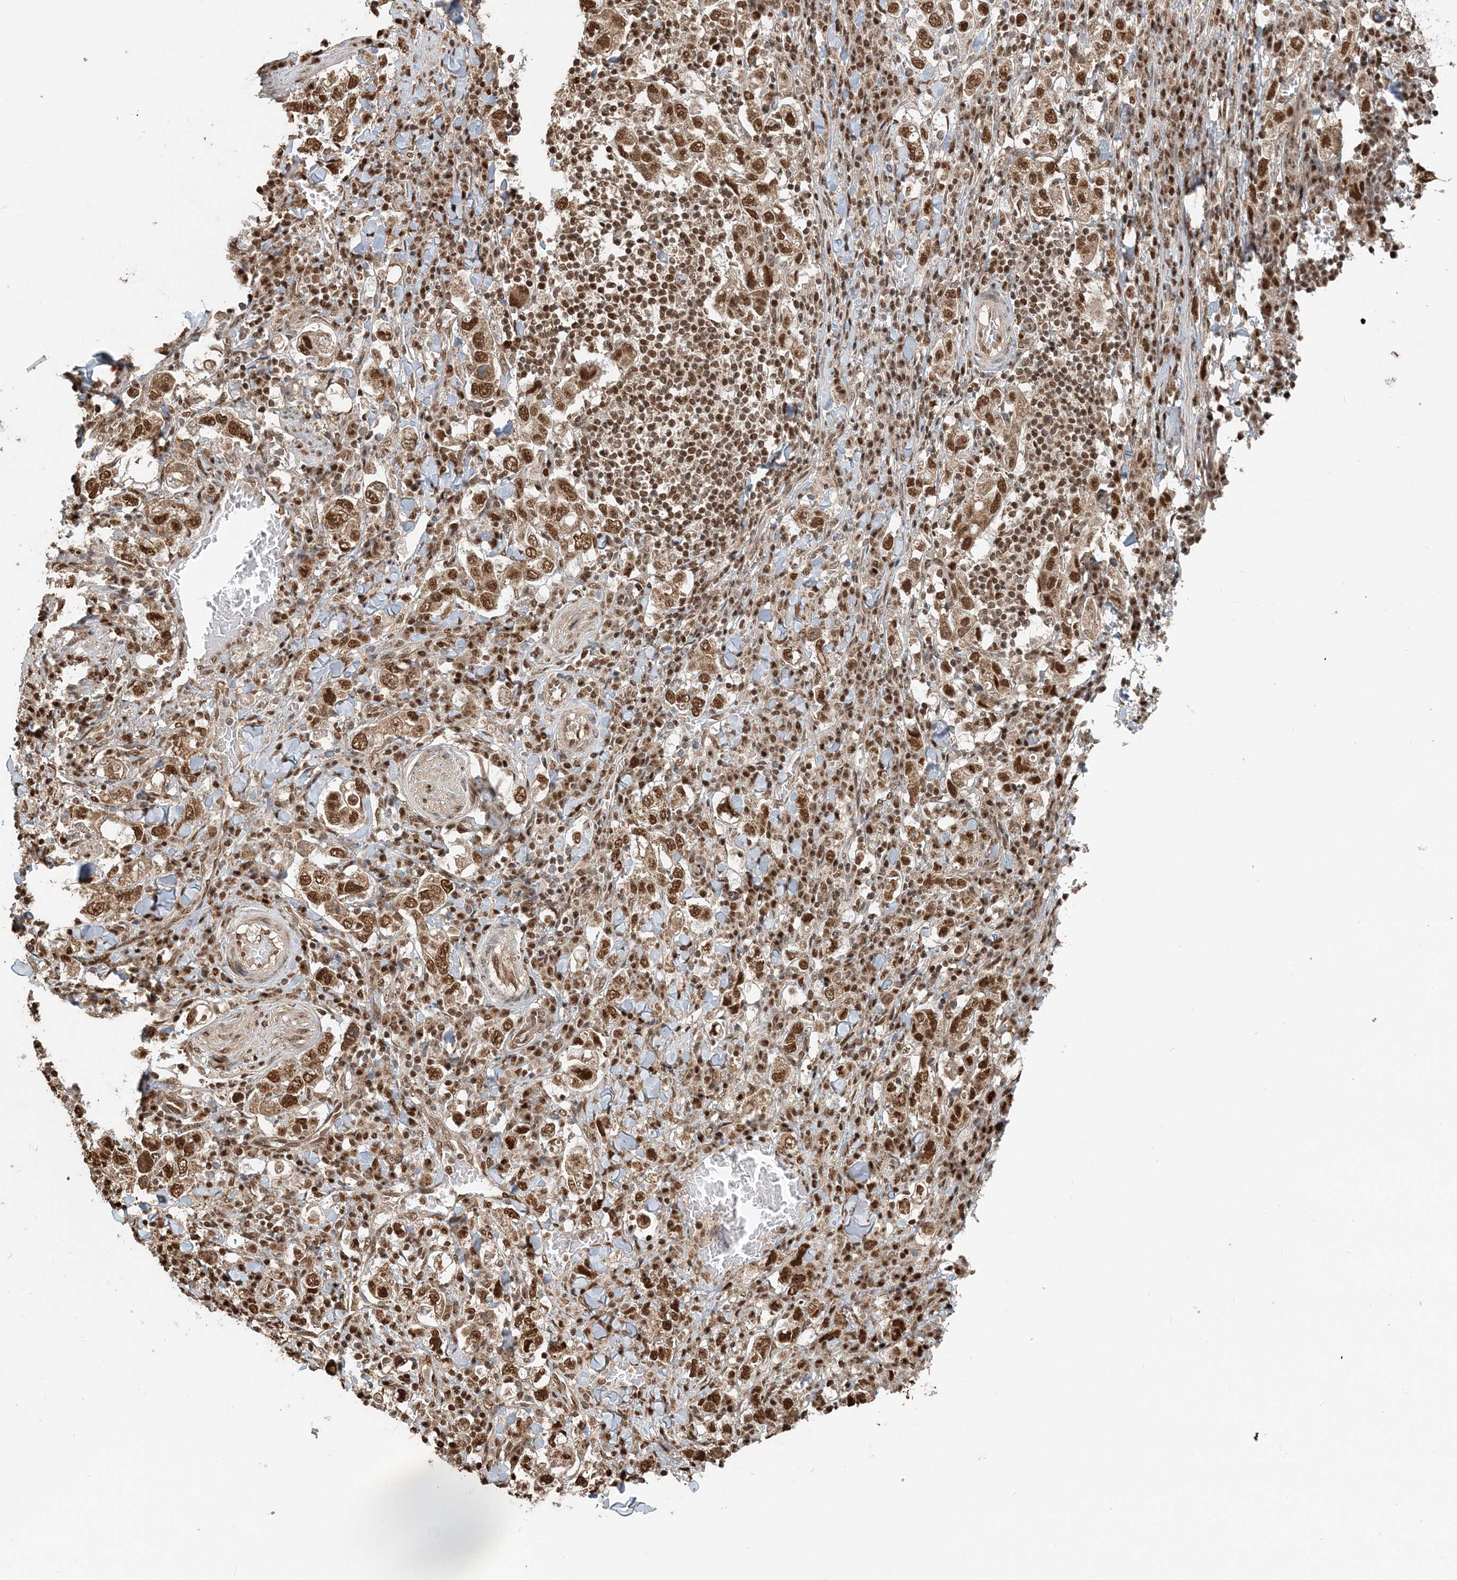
{"staining": {"intensity": "moderate", "quantity": ">75%", "location": "nuclear"}, "tissue": "stomach cancer", "cell_type": "Tumor cells", "image_type": "cancer", "snomed": [{"axis": "morphology", "description": "Adenocarcinoma, NOS"}, {"axis": "topography", "description": "Stomach, upper"}], "caption": "A brown stain highlights moderate nuclear staining of a protein in stomach adenocarcinoma tumor cells. Using DAB (3,3'-diaminobenzidine) (brown) and hematoxylin (blue) stains, captured at high magnification using brightfield microscopy.", "gene": "ARHGAP35", "patient": {"sex": "male", "age": 62}}